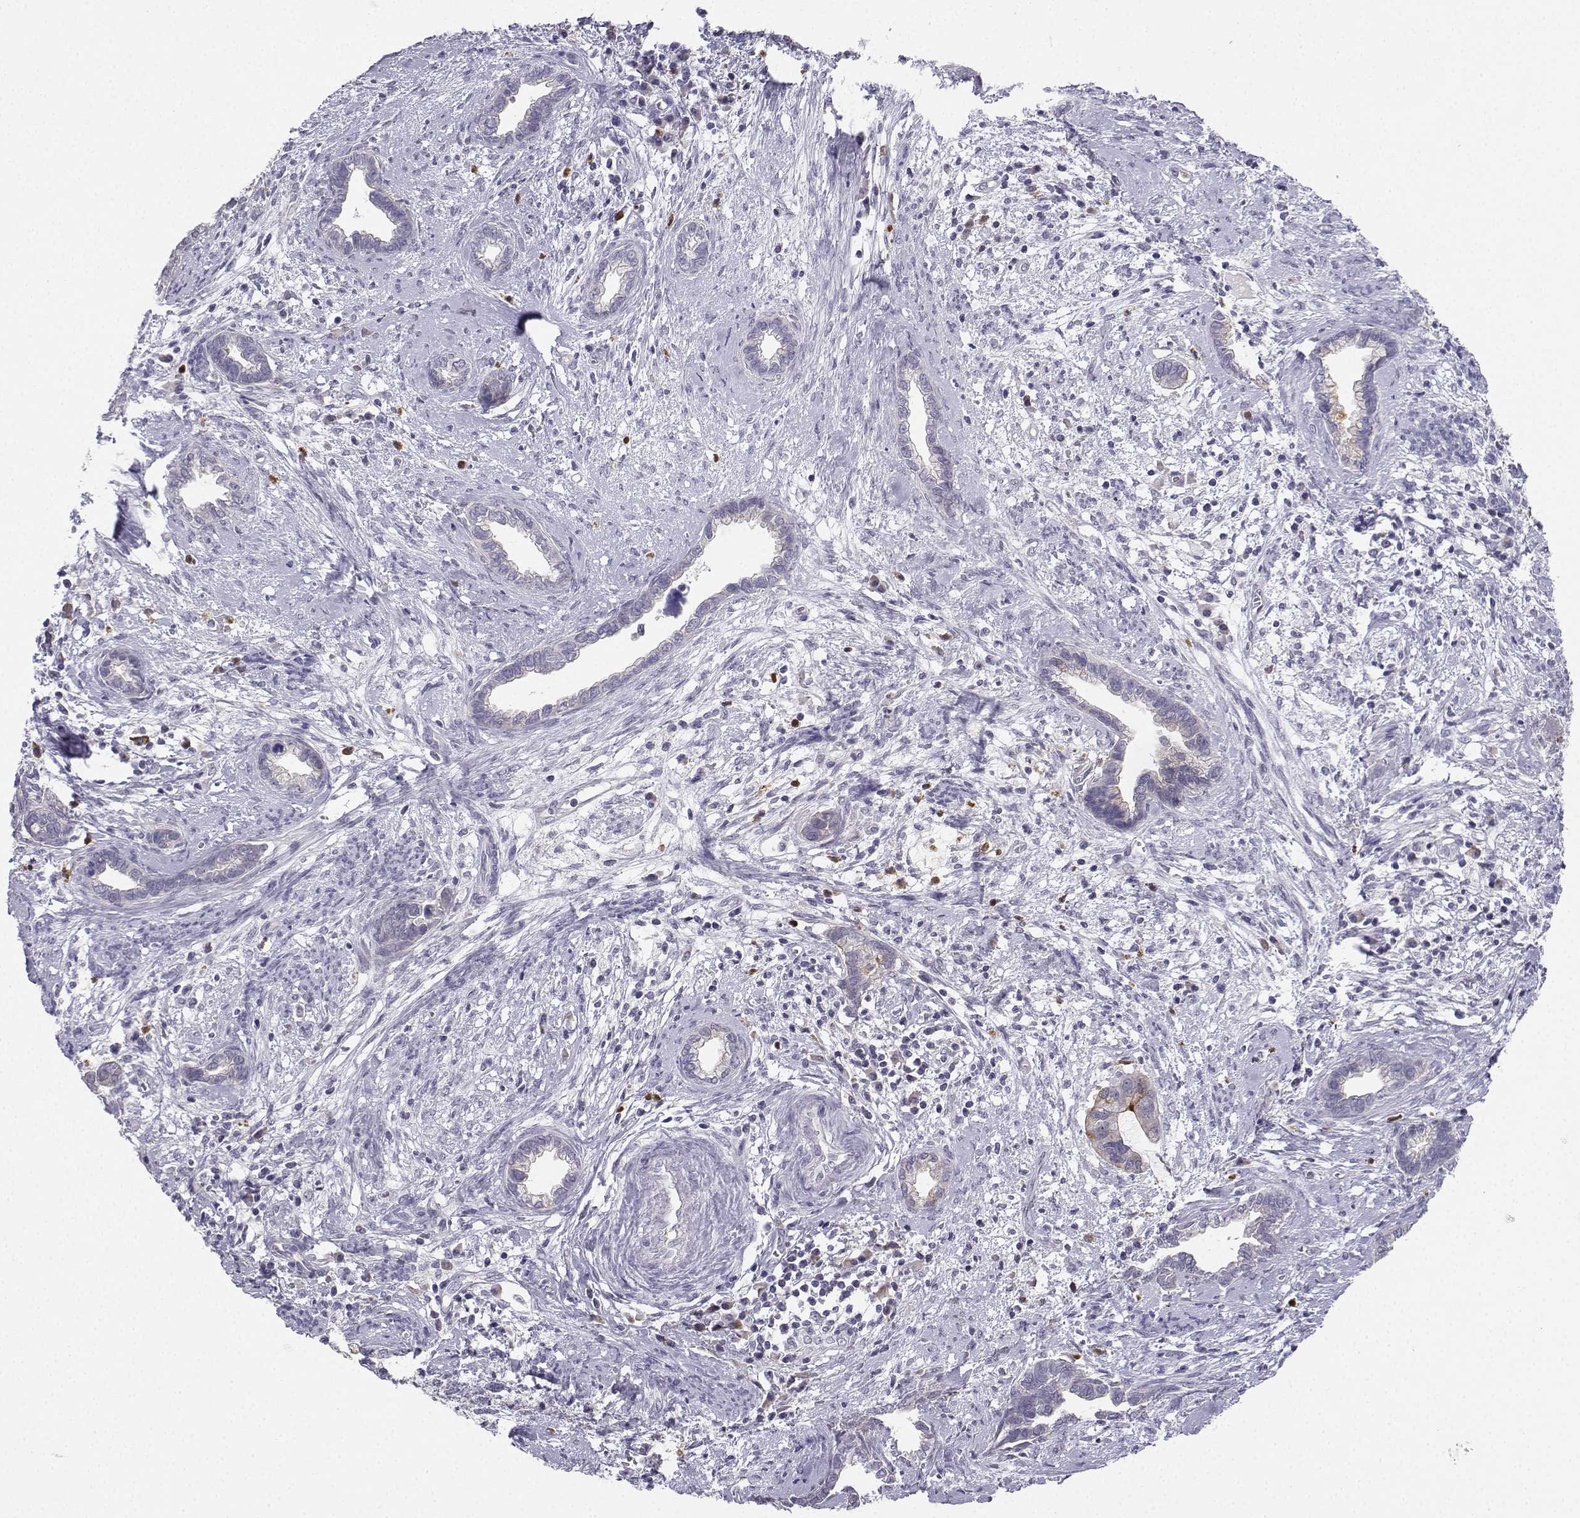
{"staining": {"intensity": "negative", "quantity": "none", "location": "none"}, "tissue": "cervical cancer", "cell_type": "Tumor cells", "image_type": "cancer", "snomed": [{"axis": "morphology", "description": "Adenocarcinoma, NOS"}, {"axis": "topography", "description": "Cervix"}], "caption": "A histopathology image of adenocarcinoma (cervical) stained for a protein displays no brown staining in tumor cells.", "gene": "CALY", "patient": {"sex": "female", "age": 62}}